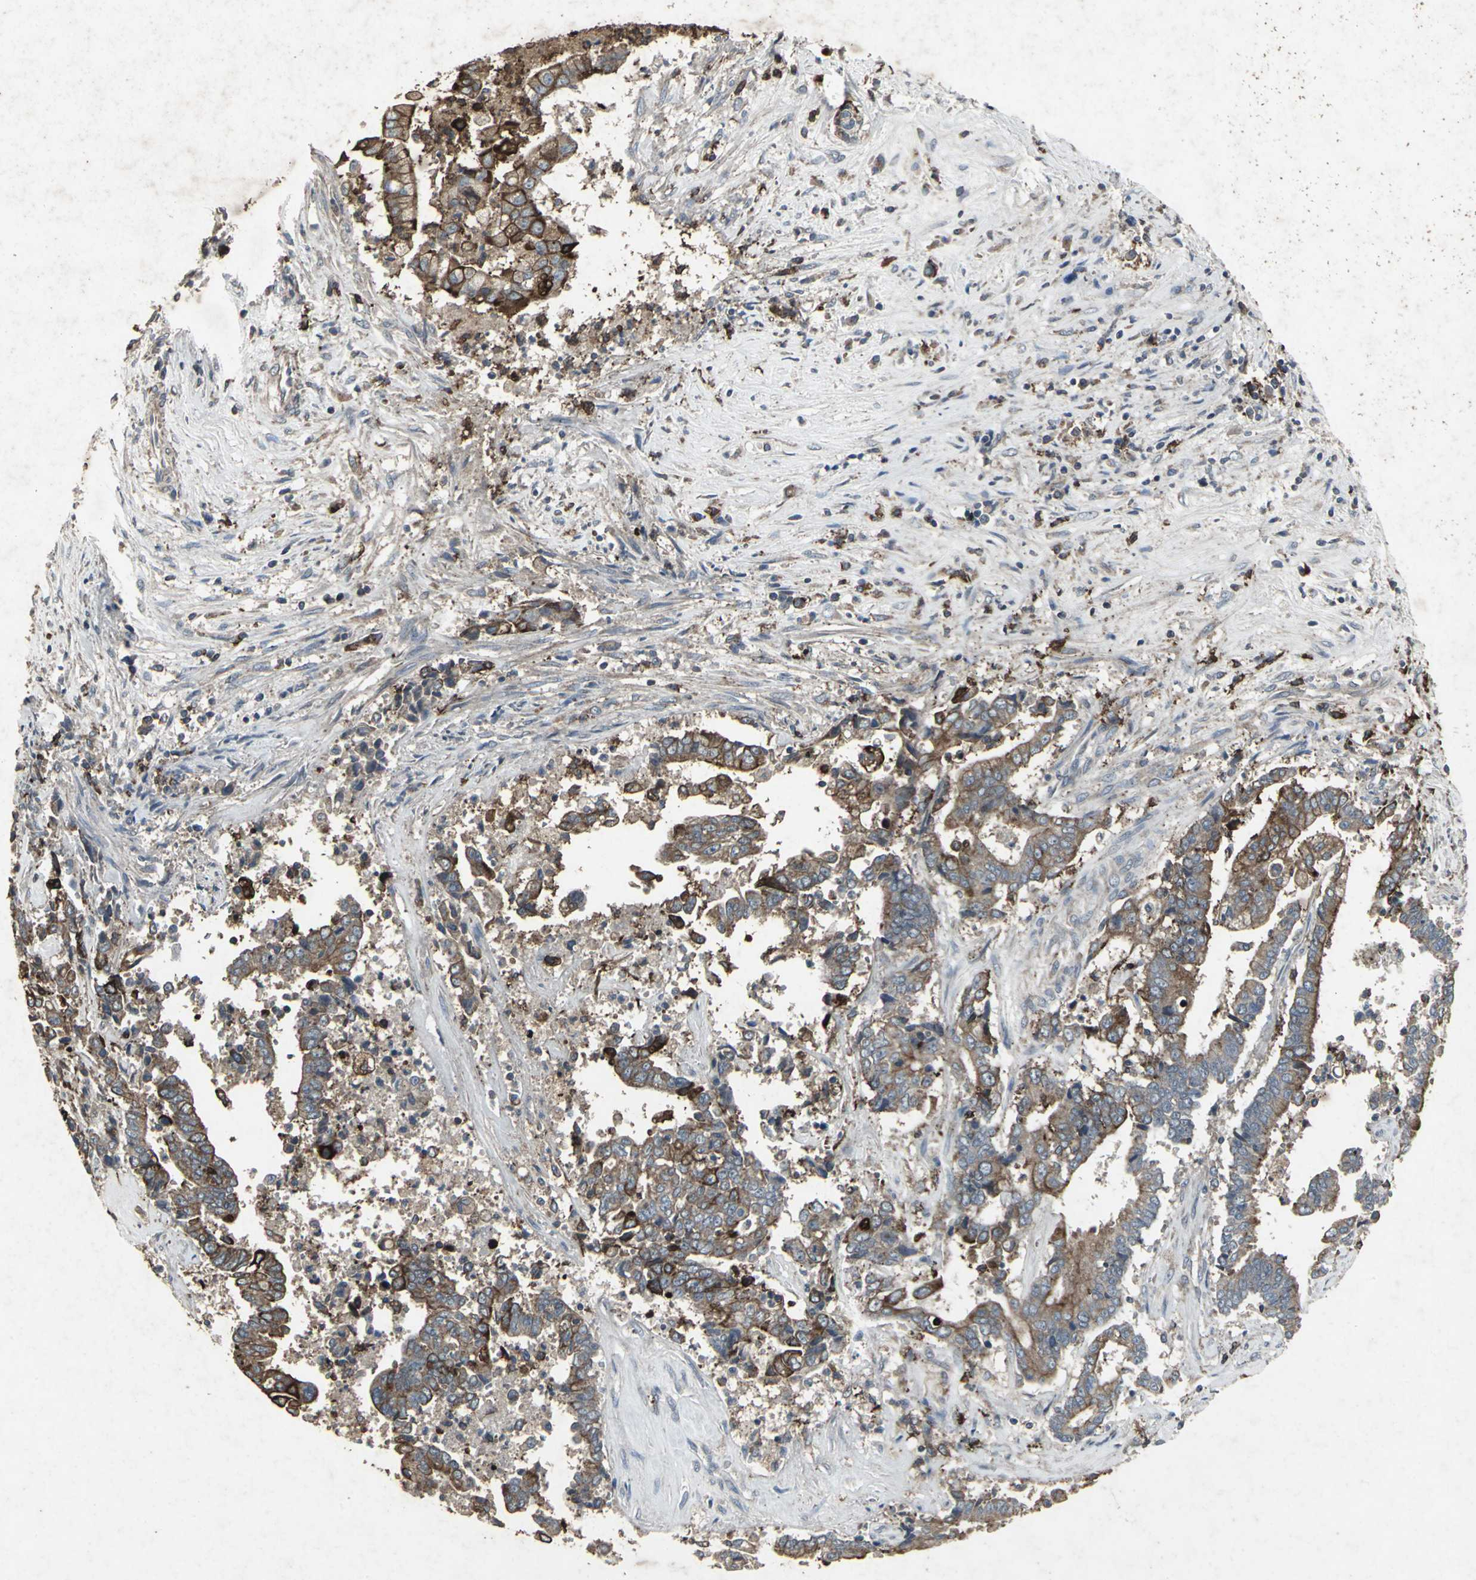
{"staining": {"intensity": "strong", "quantity": ">75%", "location": "cytoplasmic/membranous"}, "tissue": "liver cancer", "cell_type": "Tumor cells", "image_type": "cancer", "snomed": [{"axis": "morphology", "description": "Cholangiocarcinoma"}, {"axis": "topography", "description": "Liver"}], "caption": "Immunohistochemical staining of cholangiocarcinoma (liver) shows high levels of strong cytoplasmic/membranous staining in approximately >75% of tumor cells. (Stains: DAB (3,3'-diaminobenzidine) in brown, nuclei in blue, Microscopy: brightfield microscopy at high magnification).", "gene": "CCR9", "patient": {"sex": "male", "age": 57}}